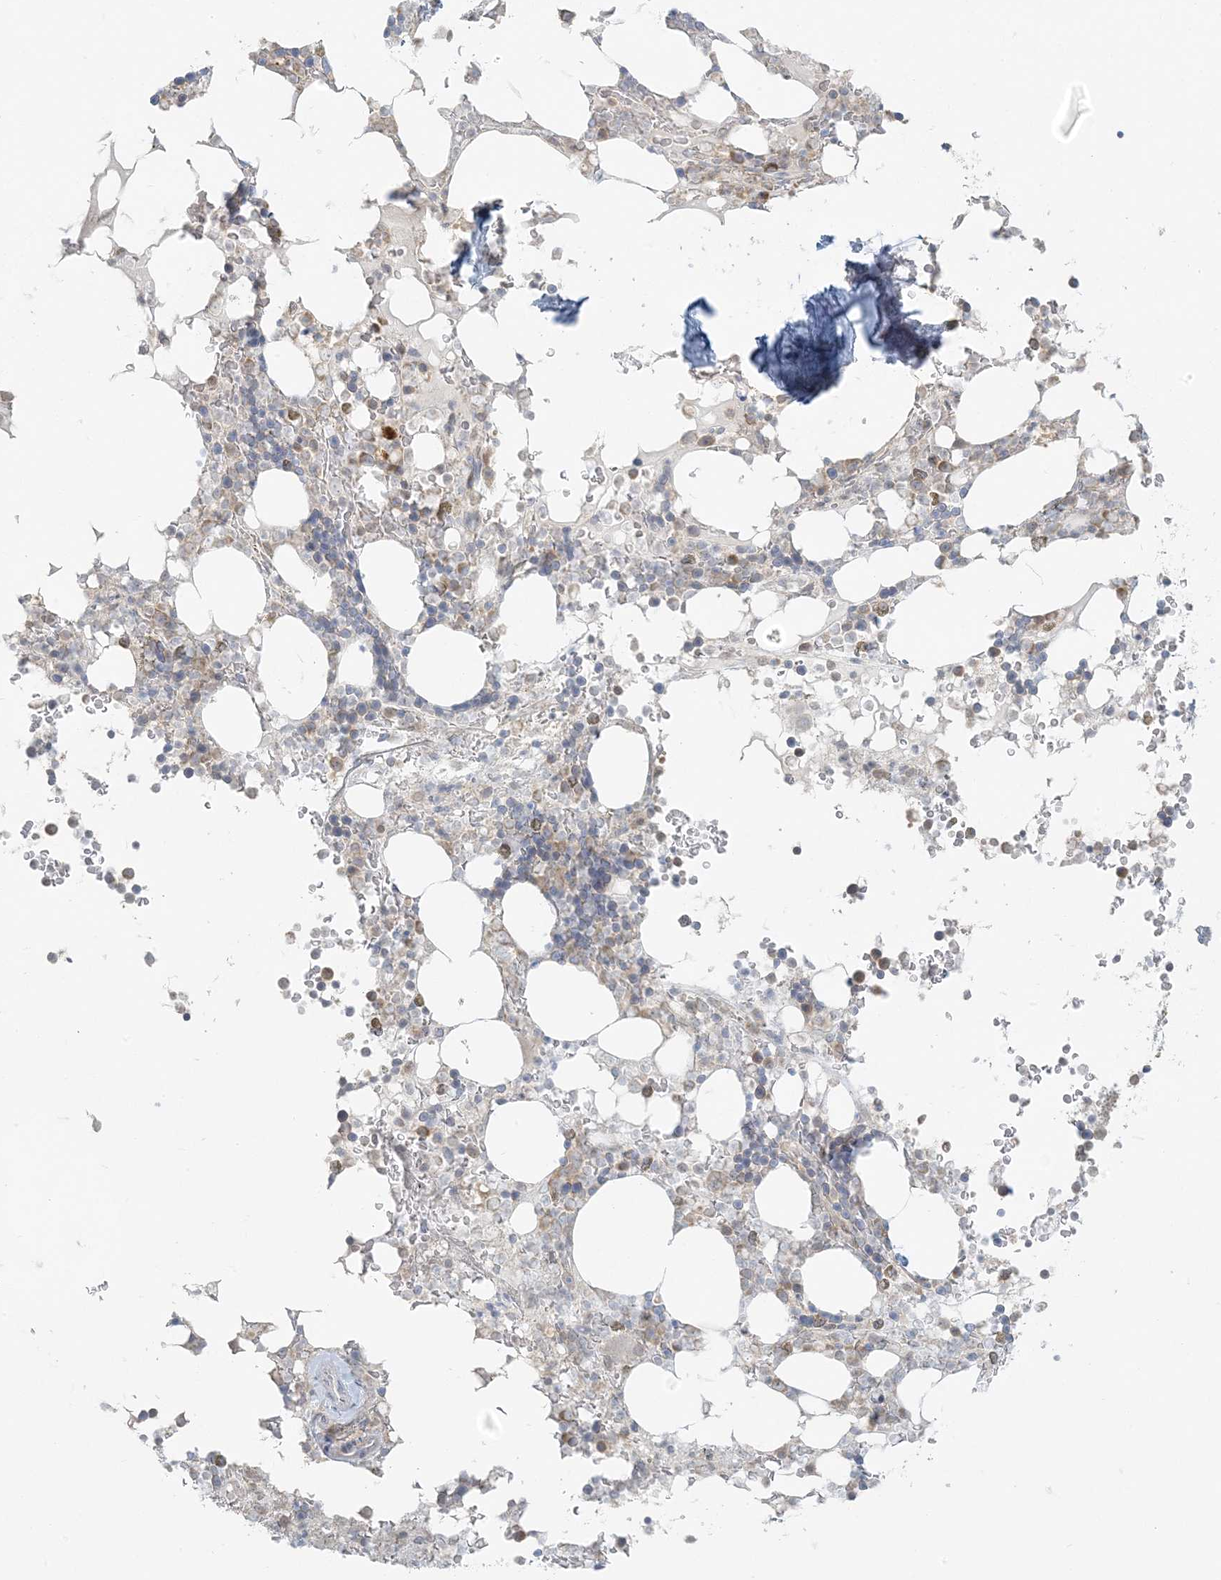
{"staining": {"intensity": "moderate", "quantity": "<25%", "location": "cytoplasmic/membranous"}, "tissue": "bone marrow", "cell_type": "Hematopoietic cells", "image_type": "normal", "snomed": [{"axis": "morphology", "description": "Normal tissue, NOS"}, {"axis": "topography", "description": "Bone marrow"}], "caption": "Immunohistochemistry (IHC) of benign human bone marrow displays low levels of moderate cytoplasmic/membranous positivity in about <25% of hematopoietic cells.", "gene": "EEFSEC", "patient": {"sex": "male", "age": 58}}